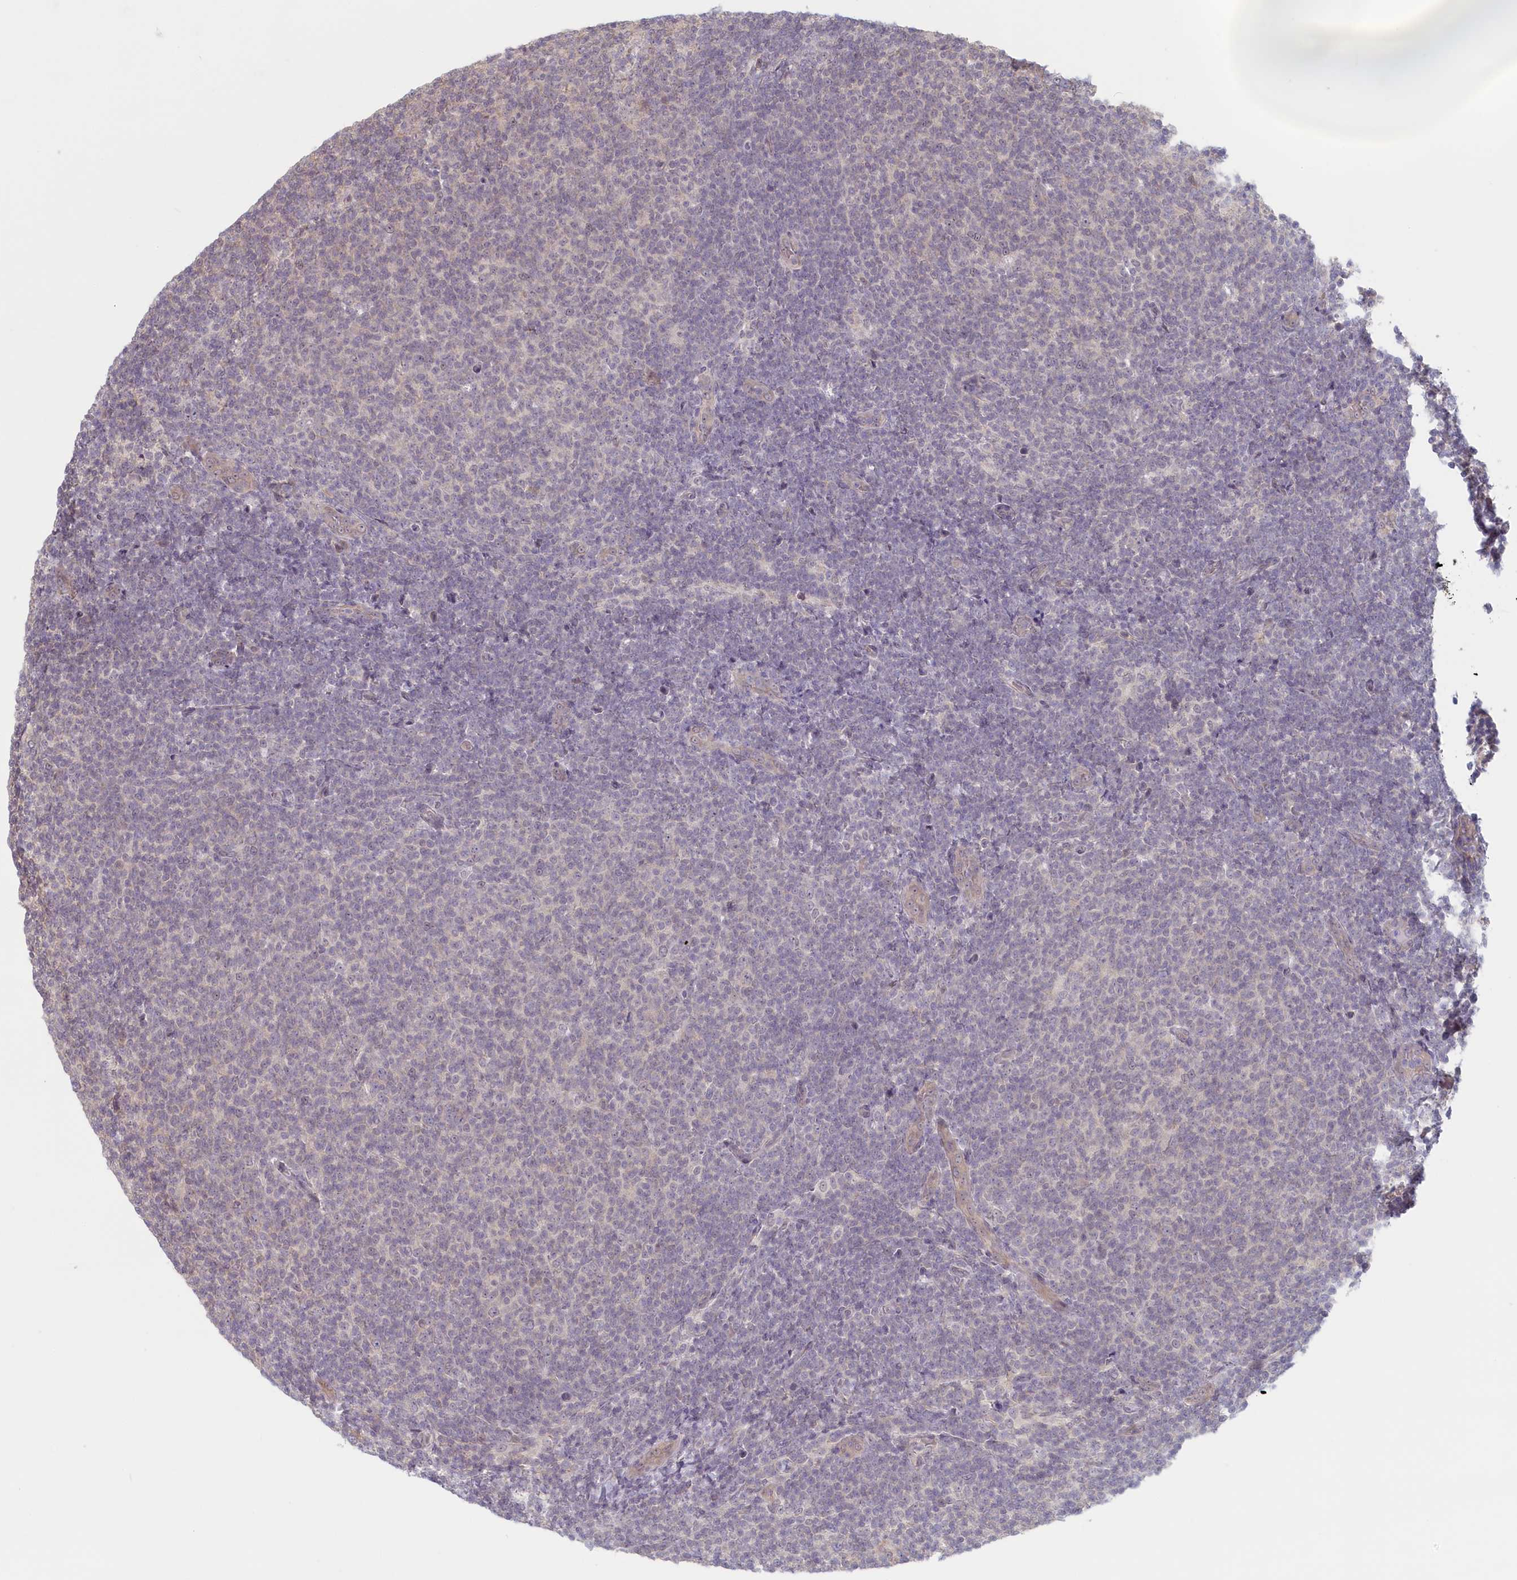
{"staining": {"intensity": "weak", "quantity": "<25%", "location": "cytoplasmic/membranous"}, "tissue": "lymphoma", "cell_type": "Tumor cells", "image_type": "cancer", "snomed": [{"axis": "morphology", "description": "Malignant lymphoma, non-Hodgkin's type, Low grade"}, {"axis": "topography", "description": "Lymph node"}], "caption": "Lymphoma stained for a protein using immunohistochemistry demonstrates no expression tumor cells.", "gene": "C19orf44", "patient": {"sex": "male", "age": 66}}